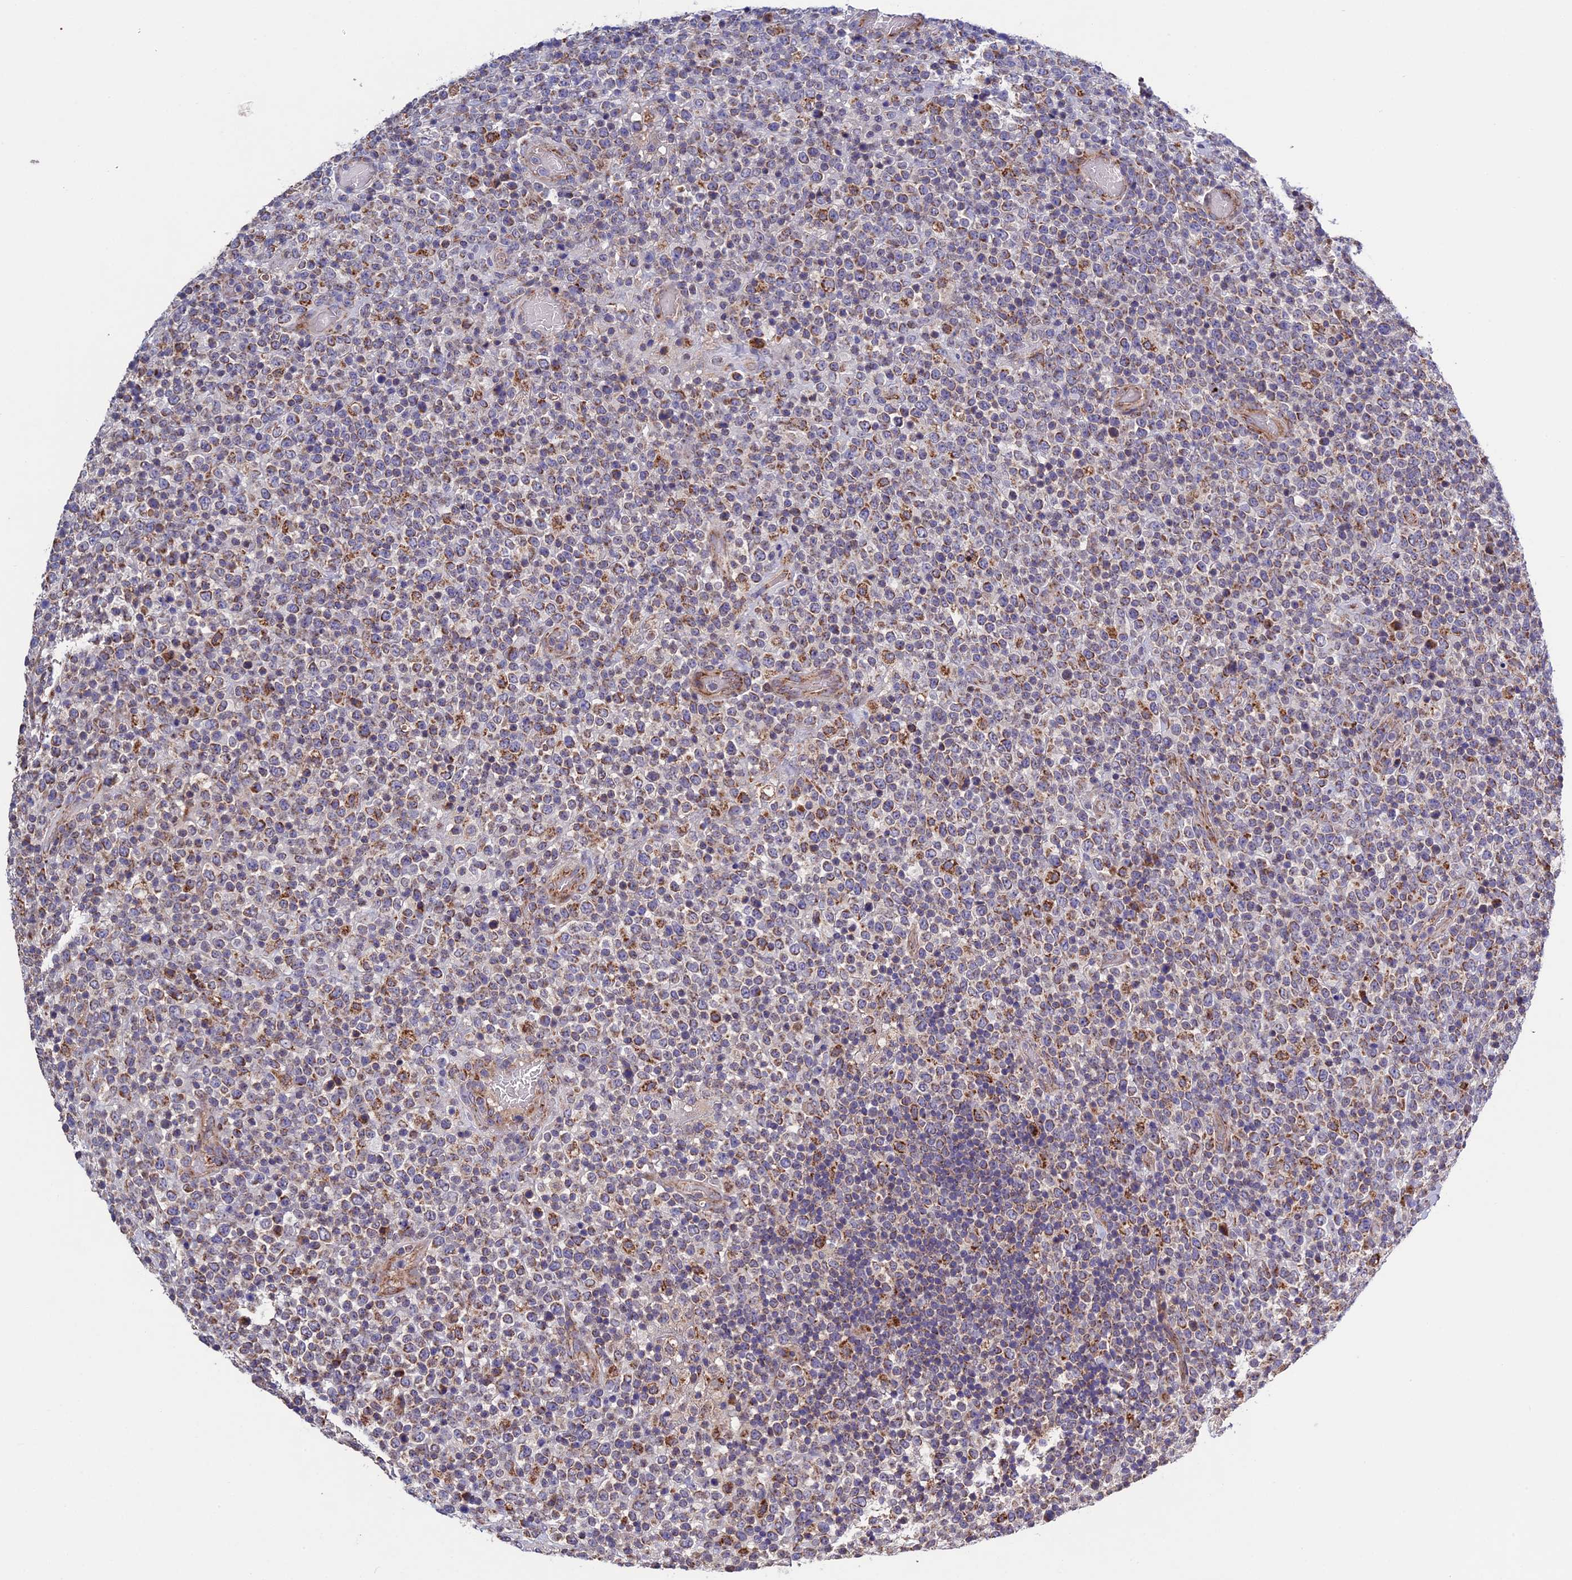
{"staining": {"intensity": "moderate", "quantity": "<25%", "location": "cytoplasmic/membranous"}, "tissue": "lymphoma", "cell_type": "Tumor cells", "image_type": "cancer", "snomed": [{"axis": "morphology", "description": "Malignant lymphoma, non-Hodgkin's type, High grade"}, {"axis": "topography", "description": "Colon"}], "caption": "High-power microscopy captured an IHC histopathology image of malignant lymphoma, non-Hodgkin's type (high-grade), revealing moderate cytoplasmic/membranous staining in about <25% of tumor cells.", "gene": "RNF17", "patient": {"sex": "female", "age": 53}}